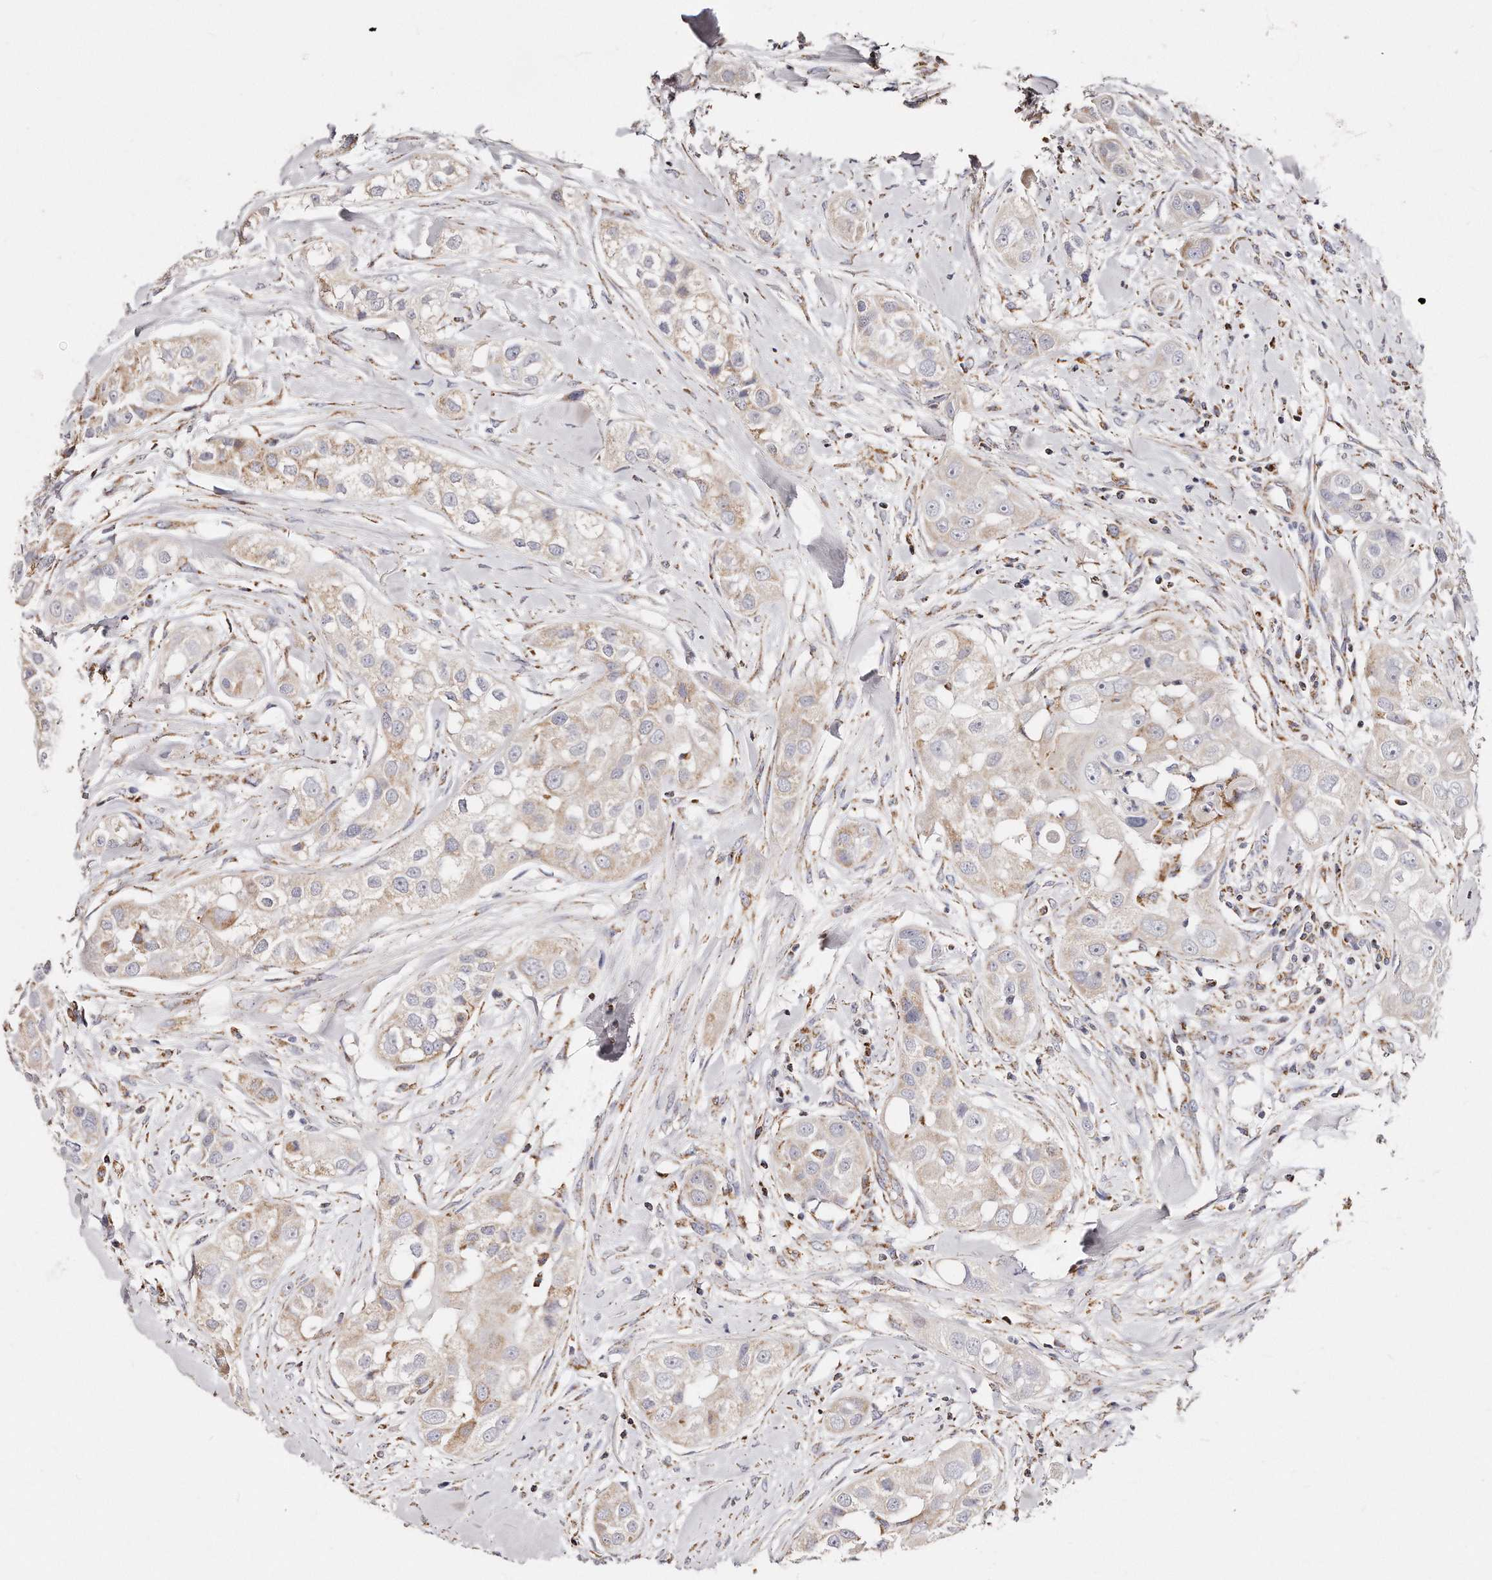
{"staining": {"intensity": "weak", "quantity": "25%-75%", "location": "cytoplasmic/membranous"}, "tissue": "head and neck cancer", "cell_type": "Tumor cells", "image_type": "cancer", "snomed": [{"axis": "morphology", "description": "Normal tissue, NOS"}, {"axis": "morphology", "description": "Squamous cell carcinoma, NOS"}, {"axis": "topography", "description": "Skeletal muscle"}, {"axis": "topography", "description": "Head-Neck"}], "caption": "Head and neck cancer (squamous cell carcinoma) tissue reveals weak cytoplasmic/membranous expression in about 25%-75% of tumor cells (DAB (3,3'-diaminobenzidine) = brown stain, brightfield microscopy at high magnification).", "gene": "RTKN", "patient": {"sex": "male", "age": 51}}